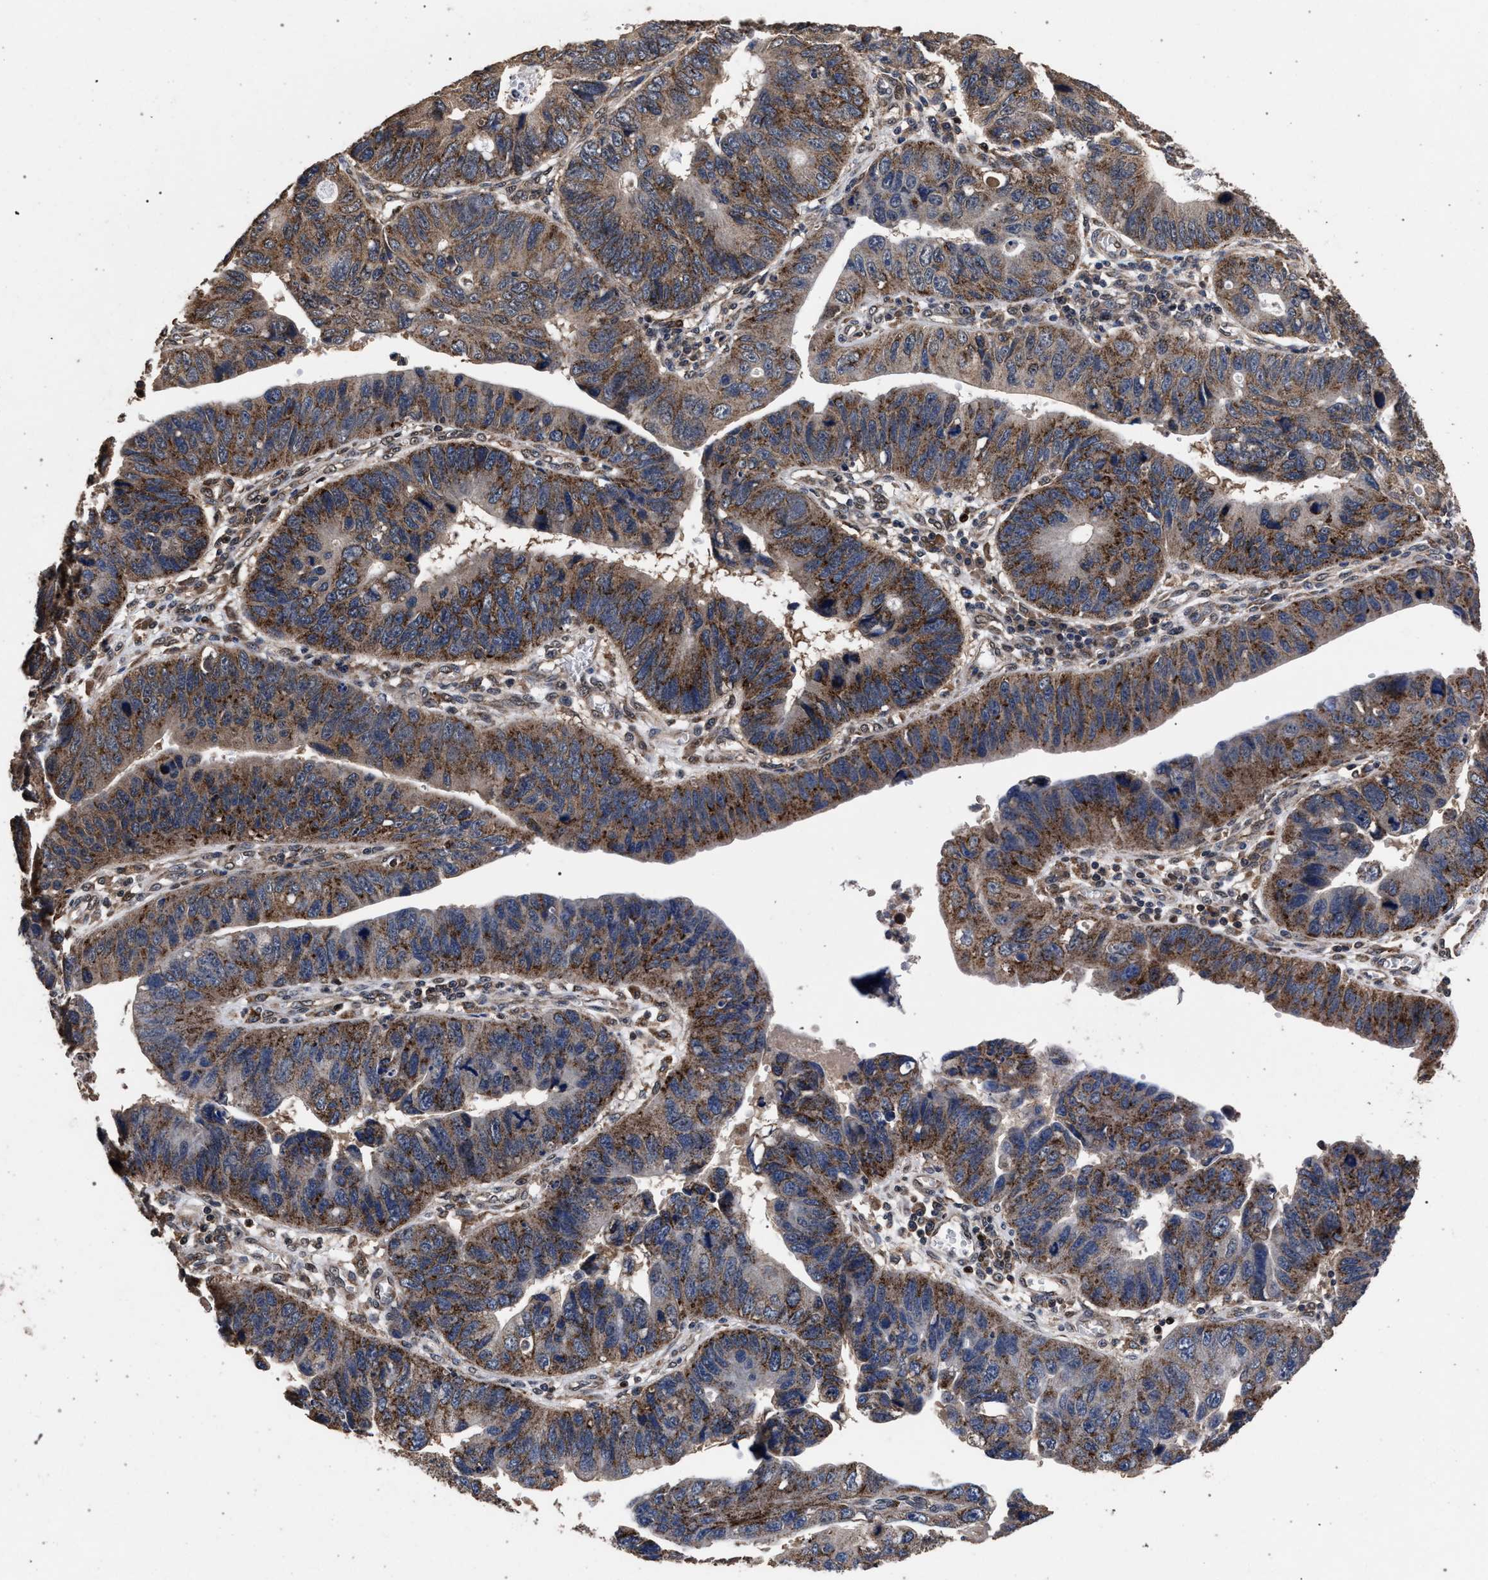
{"staining": {"intensity": "moderate", "quantity": ">75%", "location": "cytoplasmic/membranous"}, "tissue": "stomach cancer", "cell_type": "Tumor cells", "image_type": "cancer", "snomed": [{"axis": "morphology", "description": "Adenocarcinoma, NOS"}, {"axis": "topography", "description": "Stomach"}], "caption": "Moderate cytoplasmic/membranous staining for a protein is seen in about >75% of tumor cells of stomach adenocarcinoma using IHC.", "gene": "ACOX1", "patient": {"sex": "male", "age": 59}}